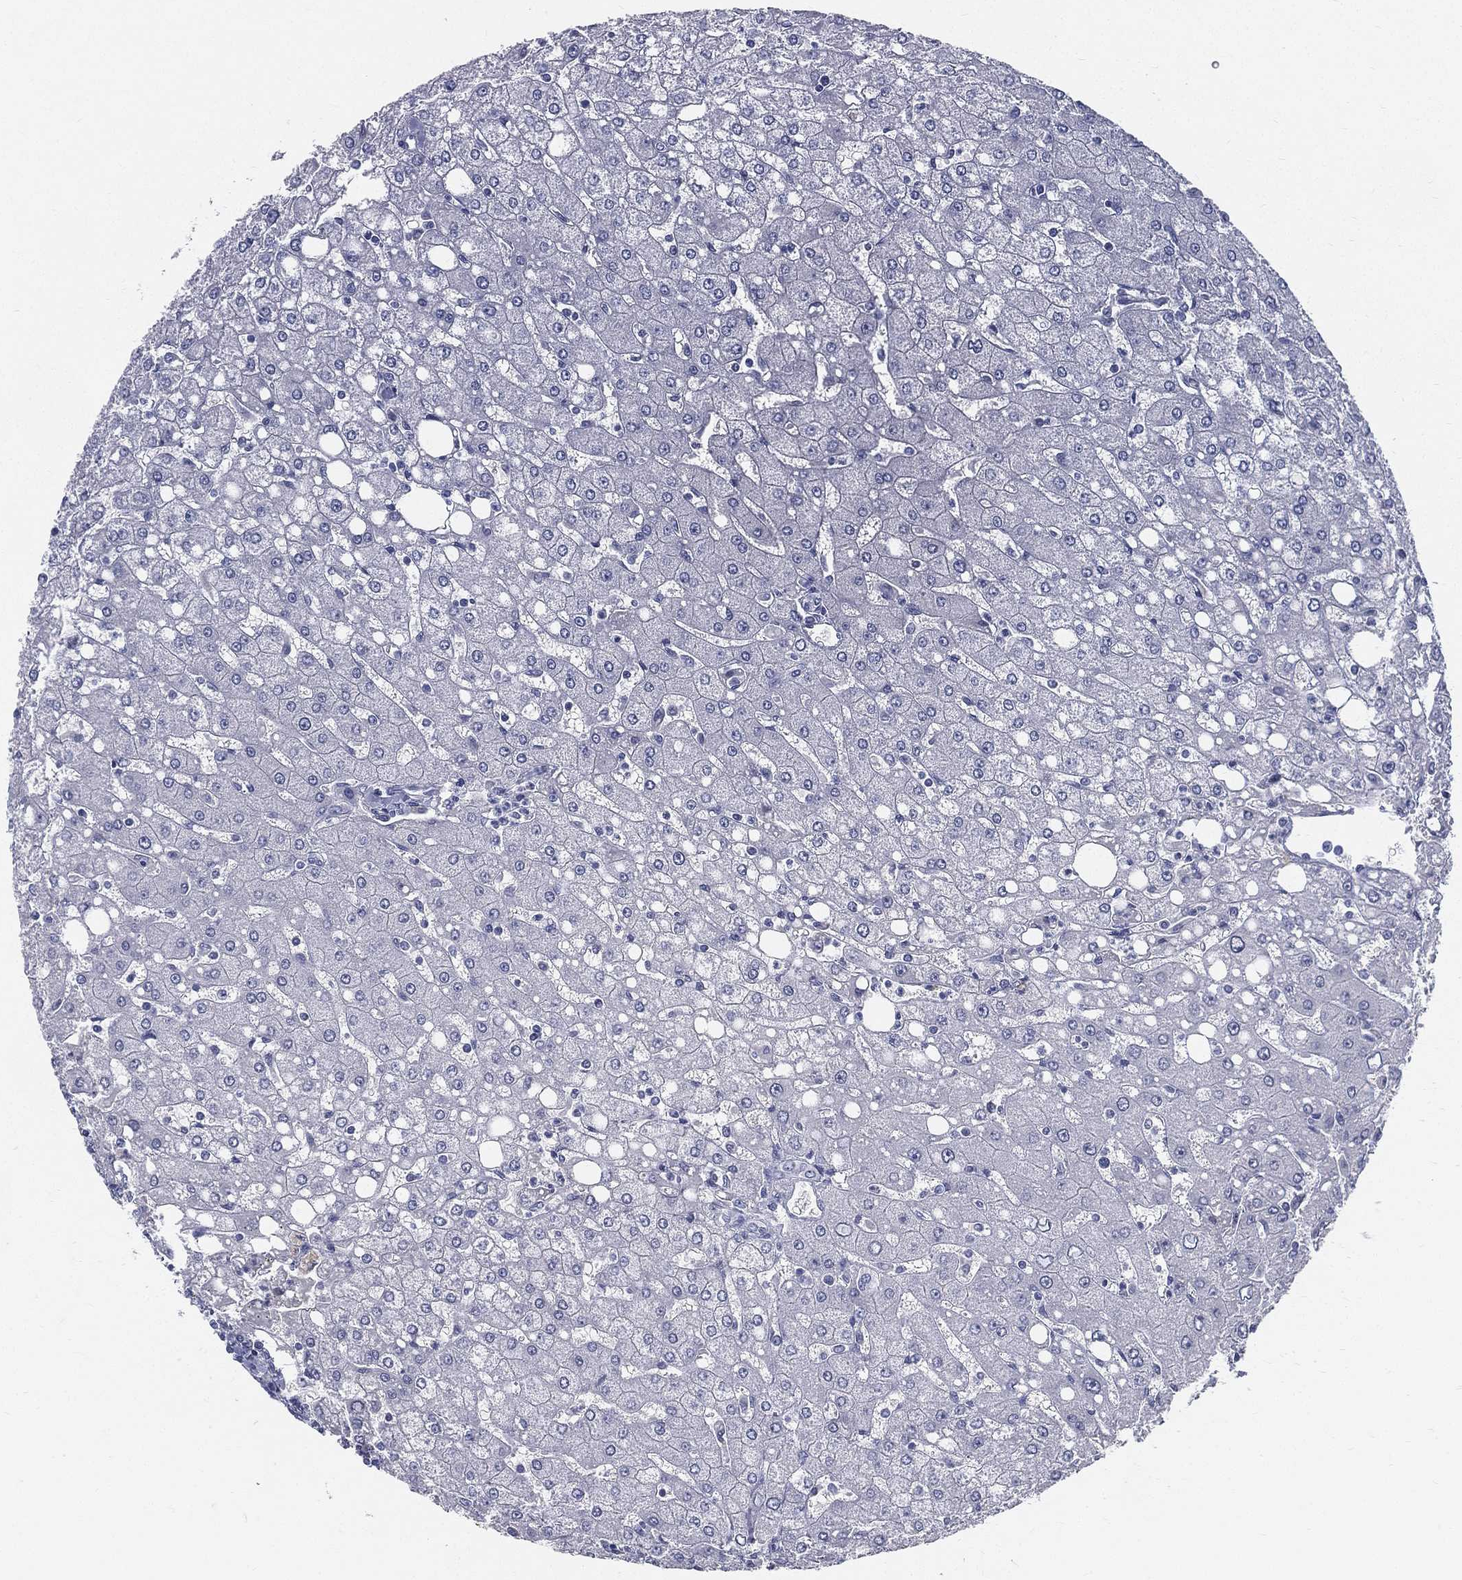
{"staining": {"intensity": "negative", "quantity": "none", "location": "none"}, "tissue": "liver", "cell_type": "Cholangiocytes", "image_type": "normal", "snomed": [{"axis": "morphology", "description": "Normal tissue, NOS"}, {"axis": "topography", "description": "Liver"}], "caption": "A micrograph of human liver is negative for staining in cholangiocytes. The staining was performed using DAB (3,3'-diaminobenzidine) to visualize the protein expression in brown, while the nuclei were stained in blue with hematoxylin (Magnification: 20x).", "gene": "SPPL2C", "patient": {"sex": "female", "age": 53}}